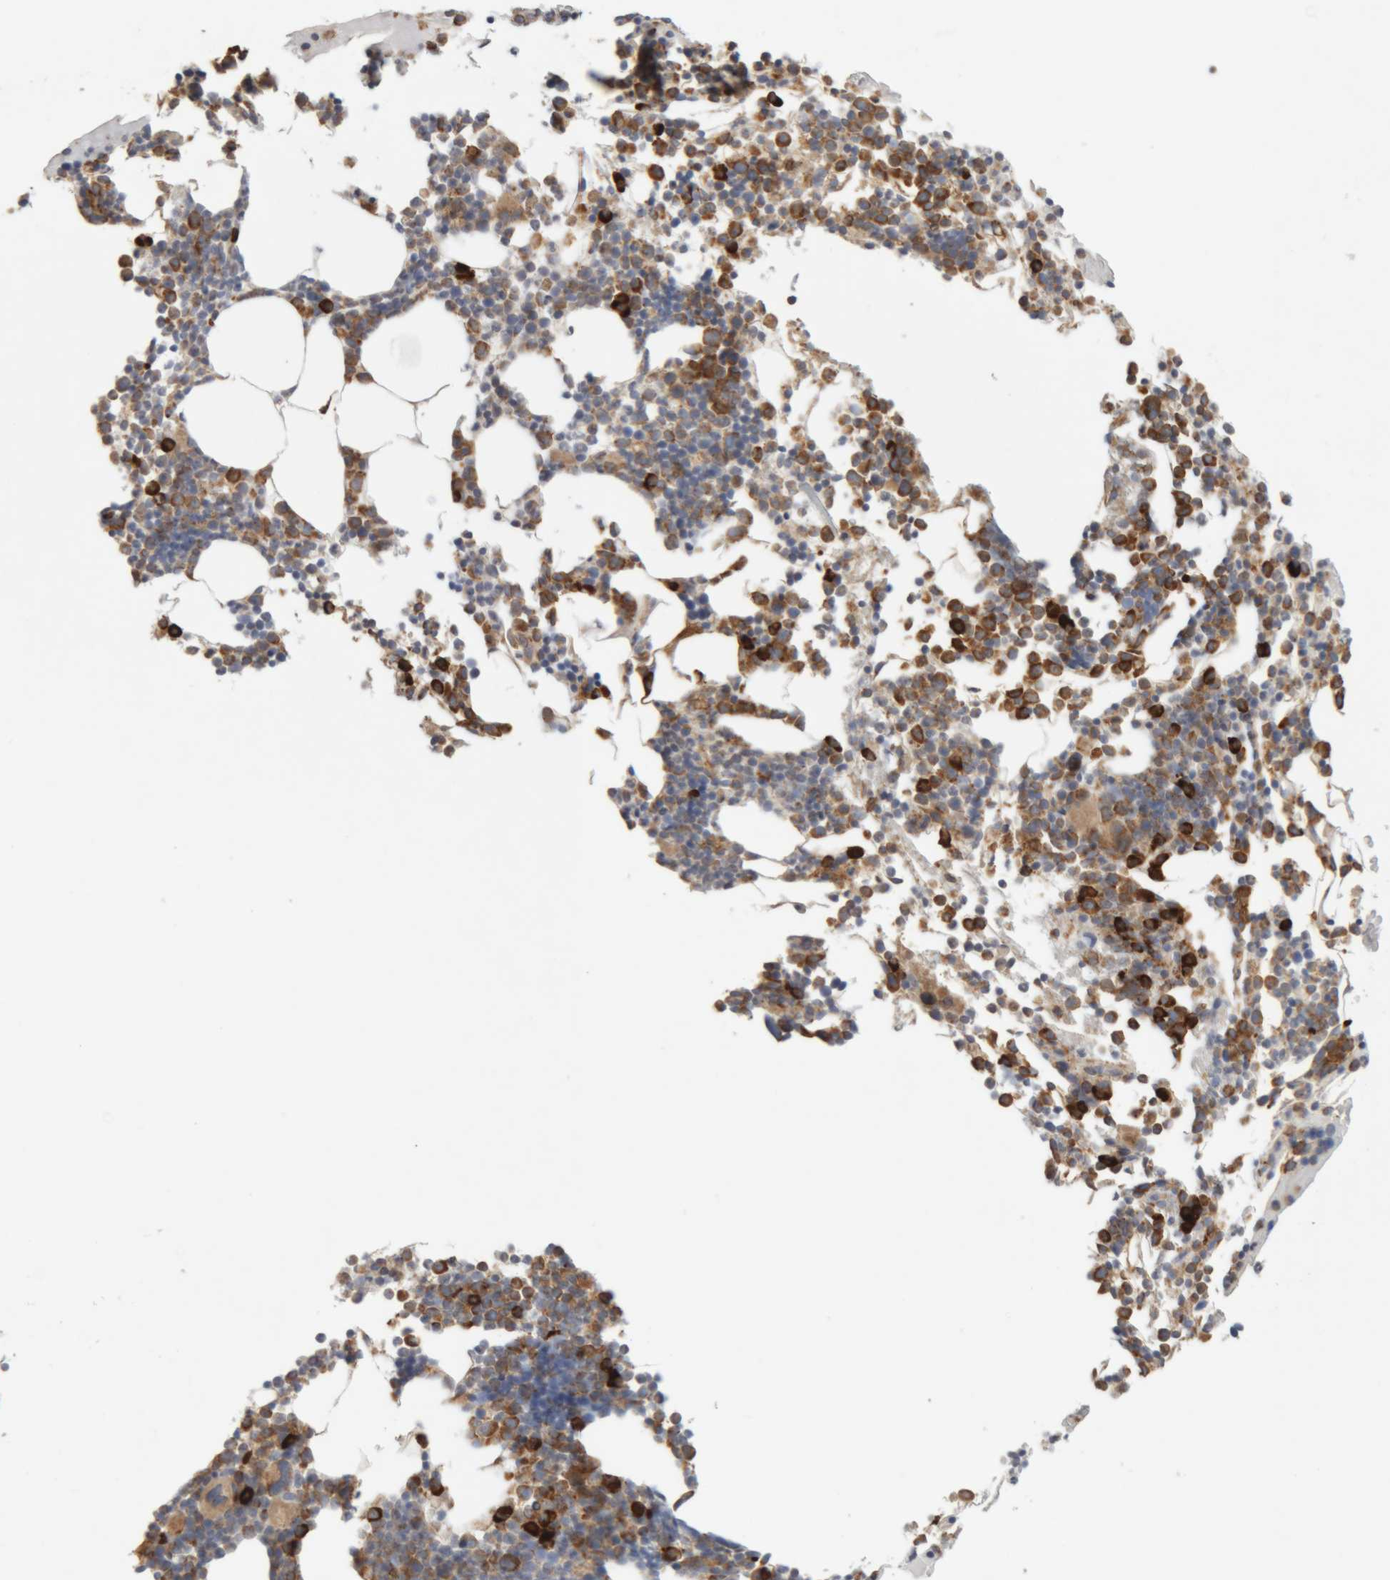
{"staining": {"intensity": "strong", "quantity": "25%-75%", "location": "cytoplasmic/membranous"}, "tissue": "bone marrow", "cell_type": "Hematopoietic cells", "image_type": "normal", "snomed": [{"axis": "morphology", "description": "Normal tissue, NOS"}, {"axis": "morphology", "description": "Inflammation, NOS"}, {"axis": "topography", "description": "Bone marrow"}], "caption": "Normal bone marrow demonstrates strong cytoplasmic/membranous positivity in about 25%-75% of hematopoietic cells, visualized by immunohistochemistry.", "gene": "RPN2", "patient": {"sex": "male", "age": 68}}